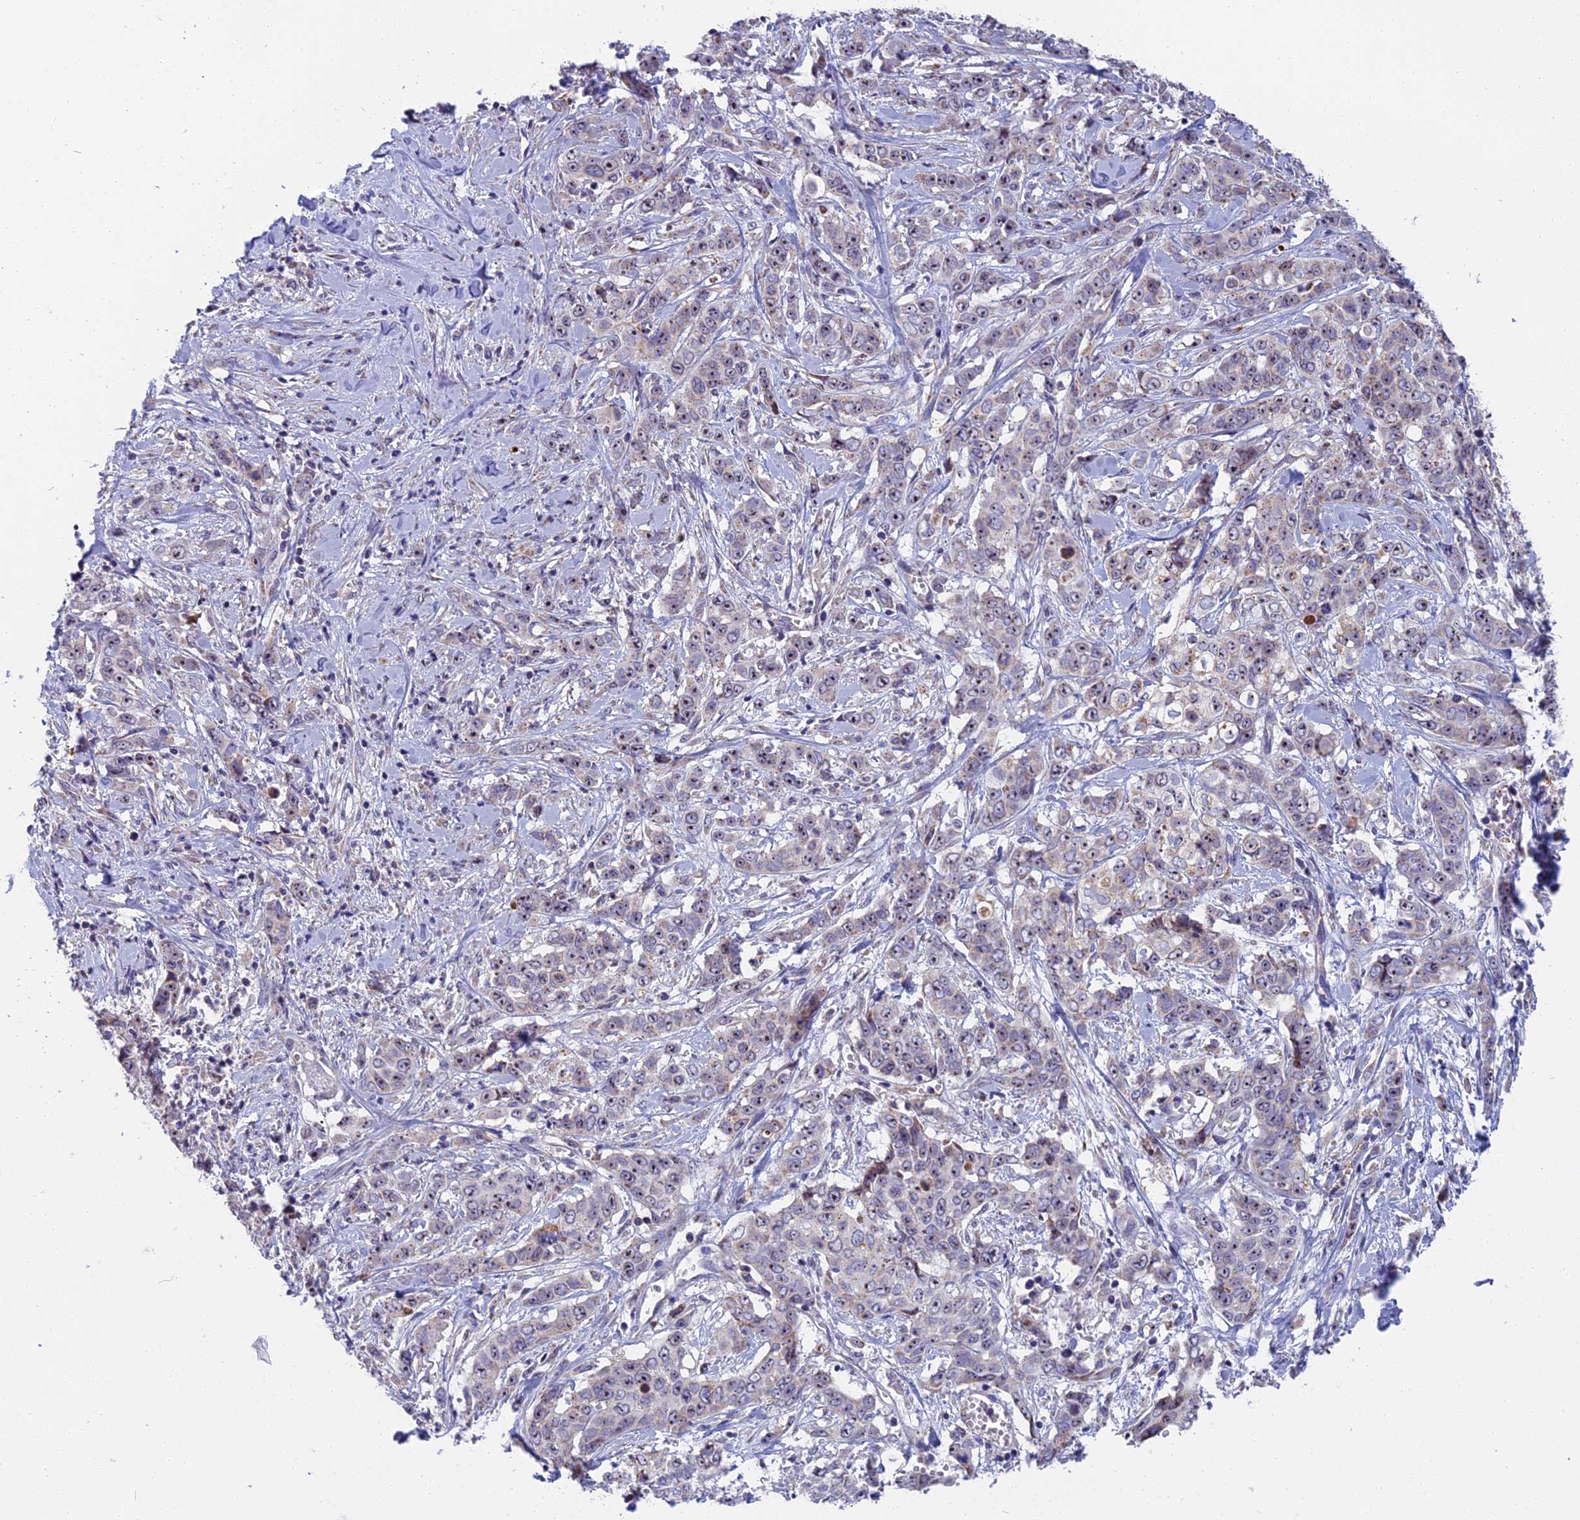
{"staining": {"intensity": "weak", "quantity": "<25%", "location": "nuclear"}, "tissue": "stomach cancer", "cell_type": "Tumor cells", "image_type": "cancer", "snomed": [{"axis": "morphology", "description": "Adenocarcinoma, NOS"}, {"axis": "topography", "description": "Stomach, upper"}], "caption": "Stomach cancer stained for a protein using immunohistochemistry demonstrates no staining tumor cells.", "gene": "DTWD1", "patient": {"sex": "male", "age": 62}}